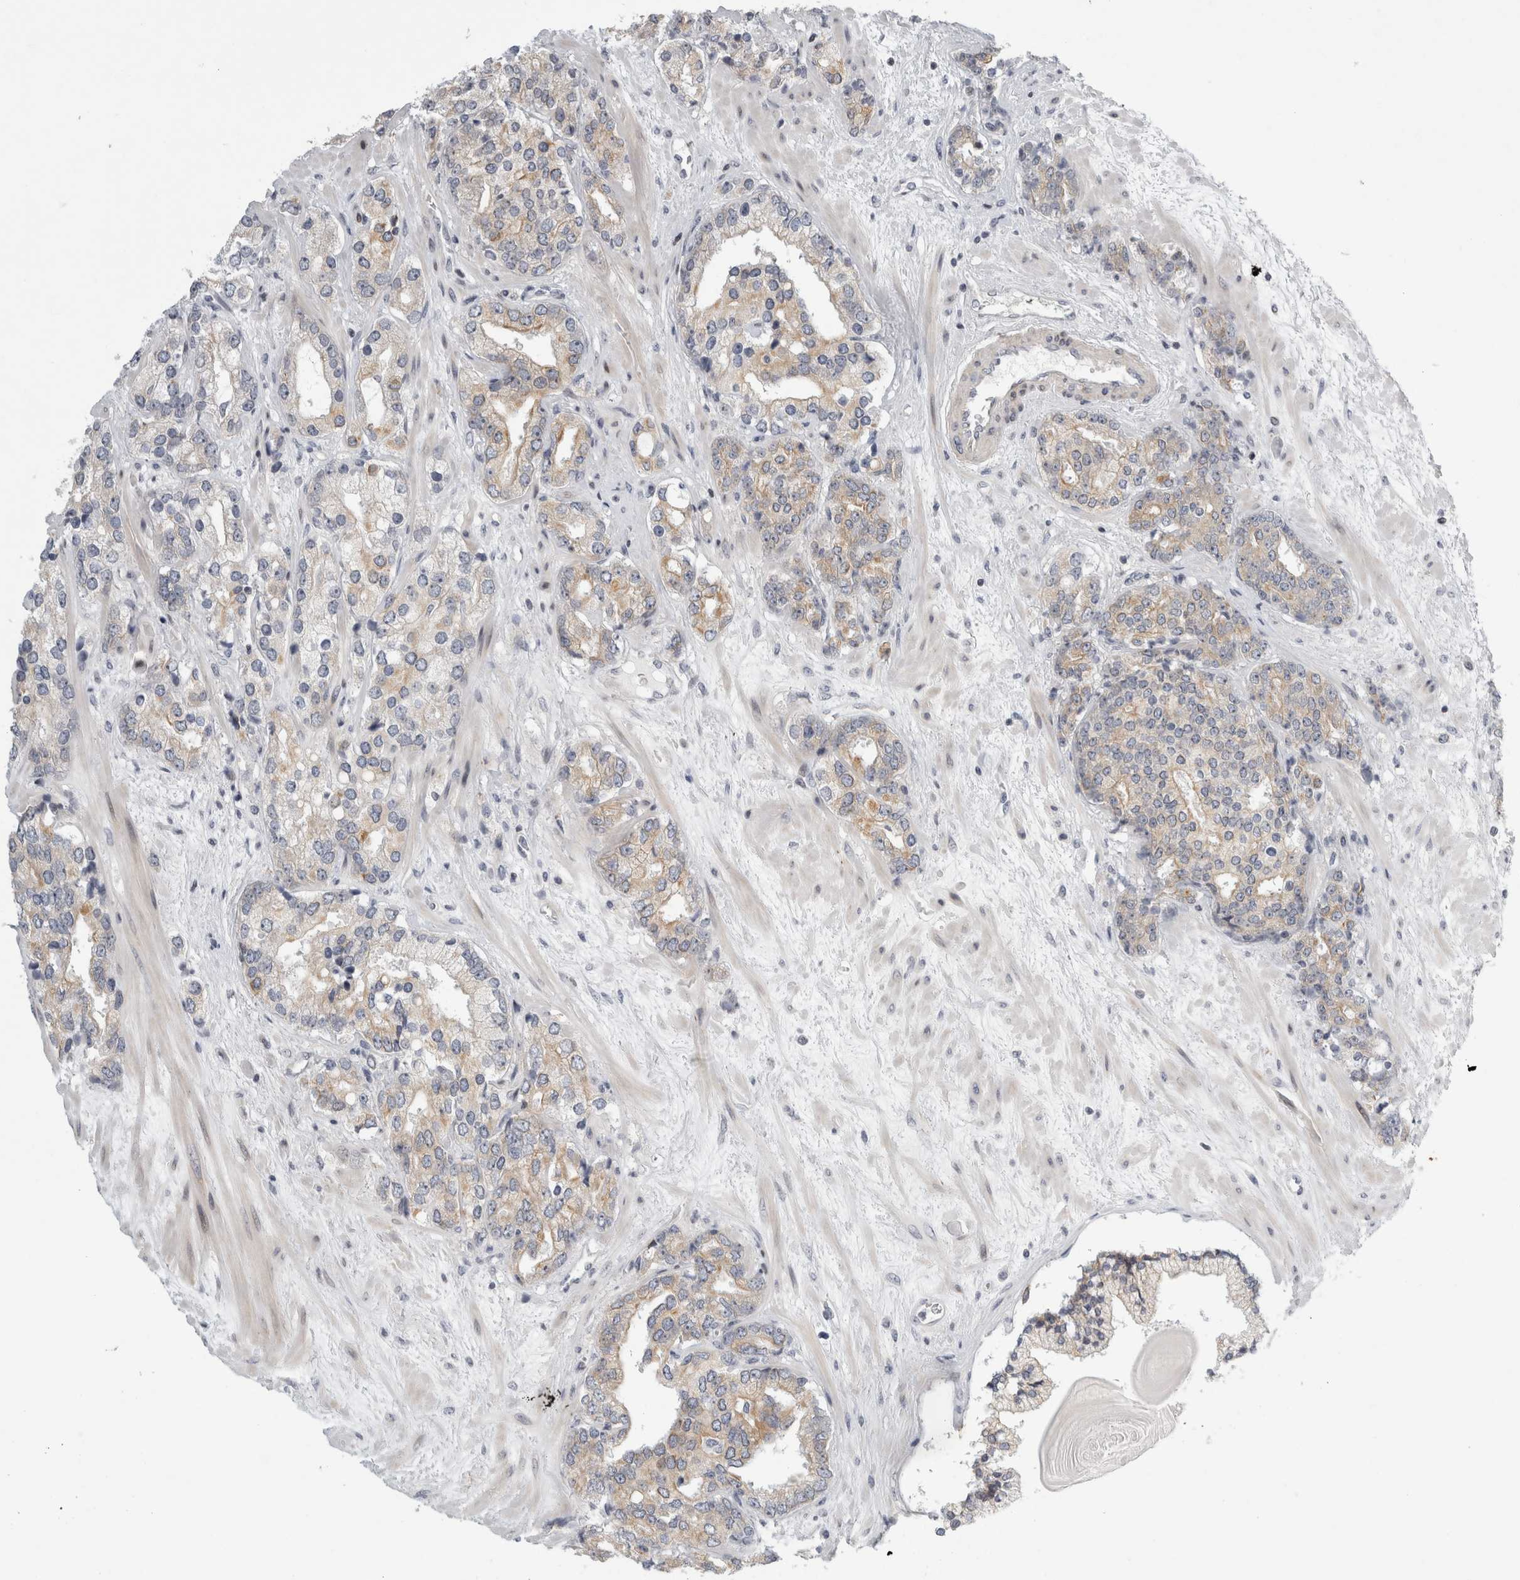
{"staining": {"intensity": "weak", "quantity": "<25%", "location": "cytoplasmic/membranous"}, "tissue": "prostate cancer", "cell_type": "Tumor cells", "image_type": "cancer", "snomed": [{"axis": "morphology", "description": "Adenocarcinoma, High grade"}, {"axis": "topography", "description": "Prostate"}], "caption": "Protein analysis of adenocarcinoma (high-grade) (prostate) shows no significant staining in tumor cells.", "gene": "UTP25", "patient": {"sex": "male", "age": 71}}